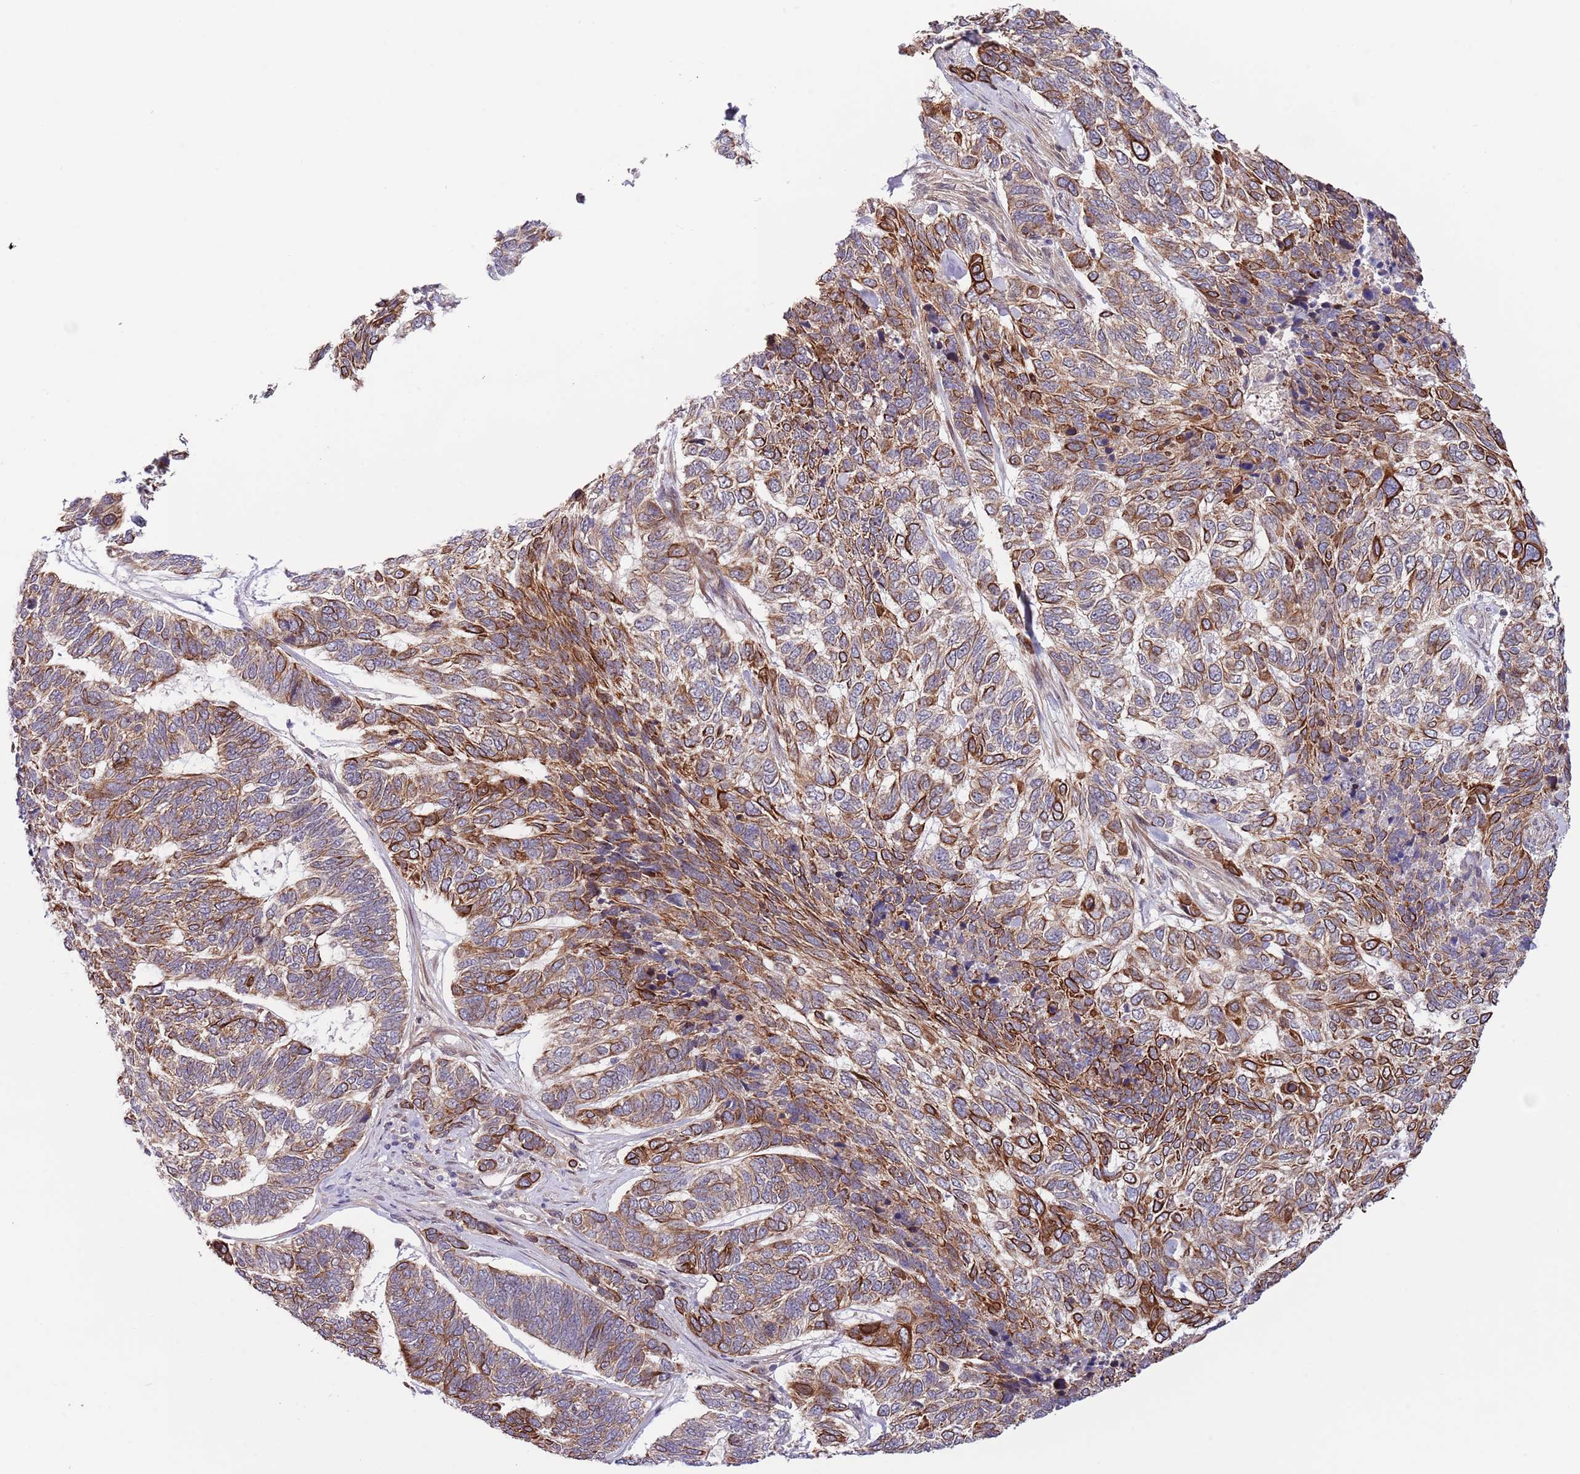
{"staining": {"intensity": "moderate", "quantity": ">75%", "location": "cytoplasmic/membranous"}, "tissue": "skin cancer", "cell_type": "Tumor cells", "image_type": "cancer", "snomed": [{"axis": "morphology", "description": "Basal cell carcinoma"}, {"axis": "topography", "description": "Skin"}], "caption": "Skin cancer stained with a protein marker reveals moderate staining in tumor cells.", "gene": "PRR16", "patient": {"sex": "female", "age": 65}}